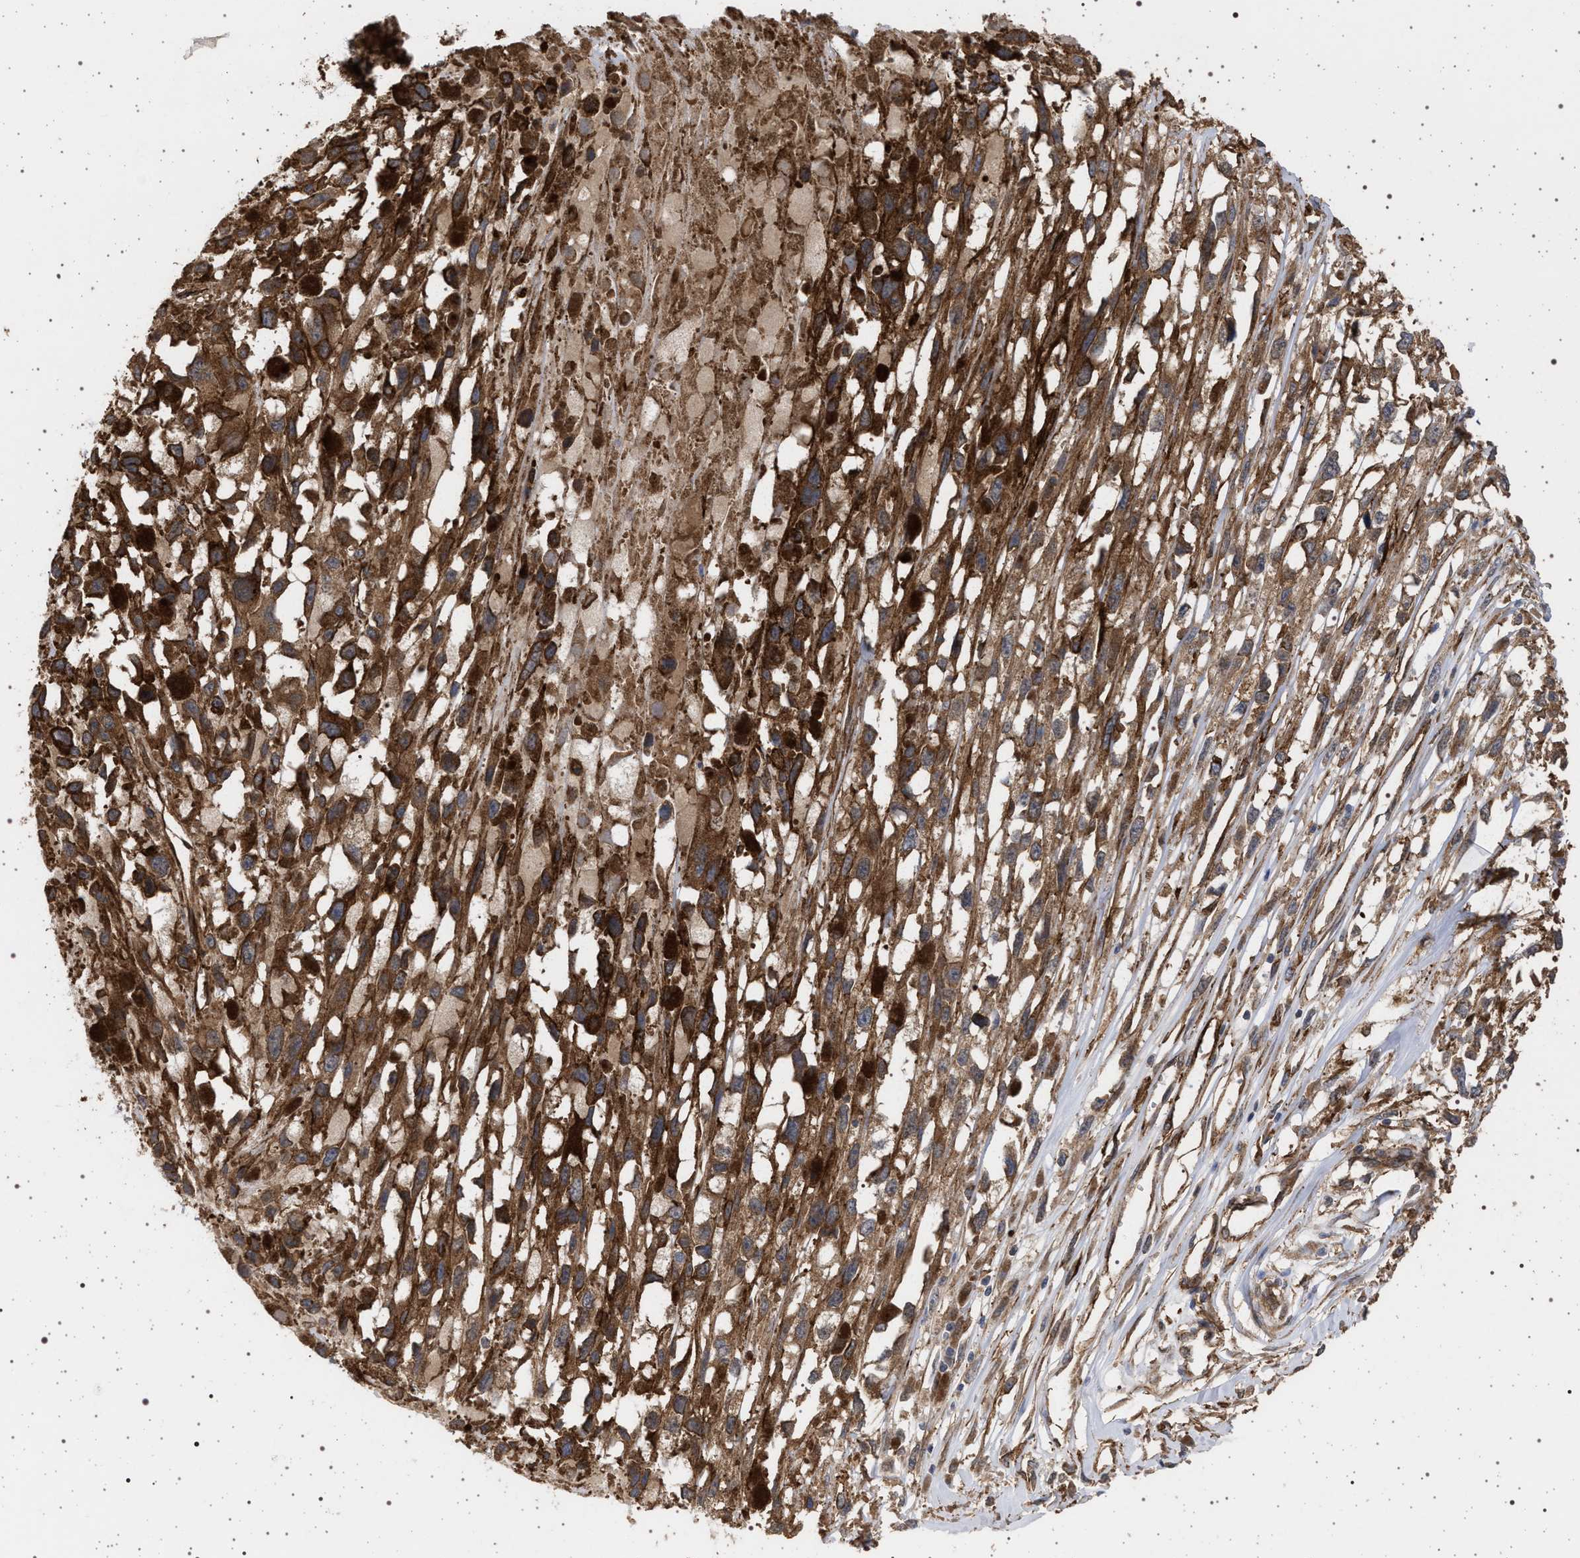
{"staining": {"intensity": "strong", "quantity": ">75%", "location": "cytoplasmic/membranous"}, "tissue": "melanoma", "cell_type": "Tumor cells", "image_type": "cancer", "snomed": [{"axis": "morphology", "description": "Malignant melanoma, Metastatic site"}, {"axis": "topography", "description": "Lymph node"}], "caption": "A high-resolution micrograph shows IHC staining of malignant melanoma (metastatic site), which shows strong cytoplasmic/membranous expression in approximately >75% of tumor cells.", "gene": "IFT20", "patient": {"sex": "male", "age": 59}}